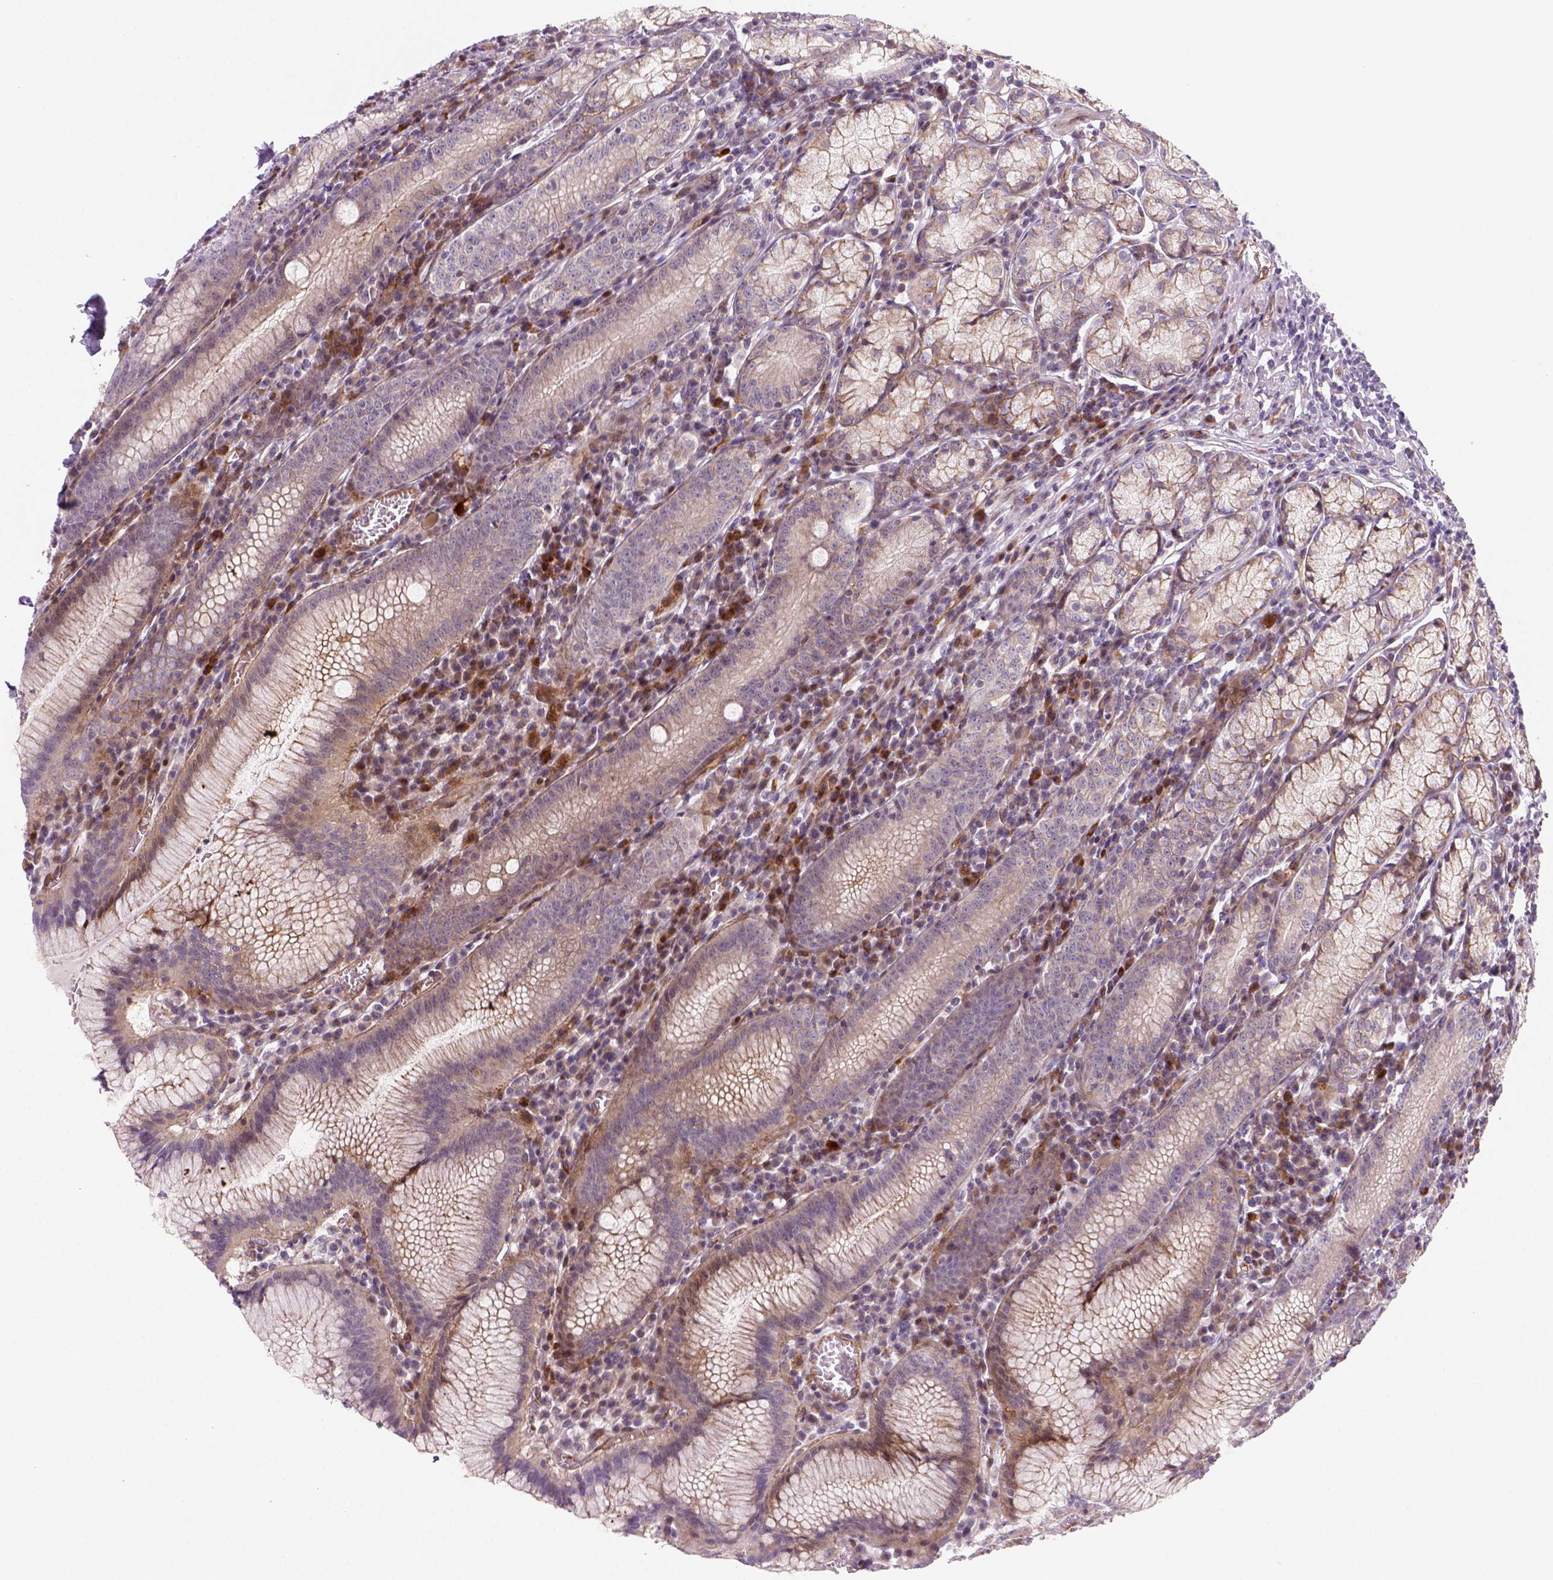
{"staining": {"intensity": "strong", "quantity": "<25%", "location": "cytoplasmic/membranous"}, "tissue": "stomach", "cell_type": "Glandular cells", "image_type": "normal", "snomed": [{"axis": "morphology", "description": "Normal tissue, NOS"}, {"axis": "topography", "description": "Stomach"}], "caption": "This is a micrograph of immunohistochemistry staining of benign stomach, which shows strong positivity in the cytoplasmic/membranous of glandular cells.", "gene": "VSTM5", "patient": {"sex": "male", "age": 55}}